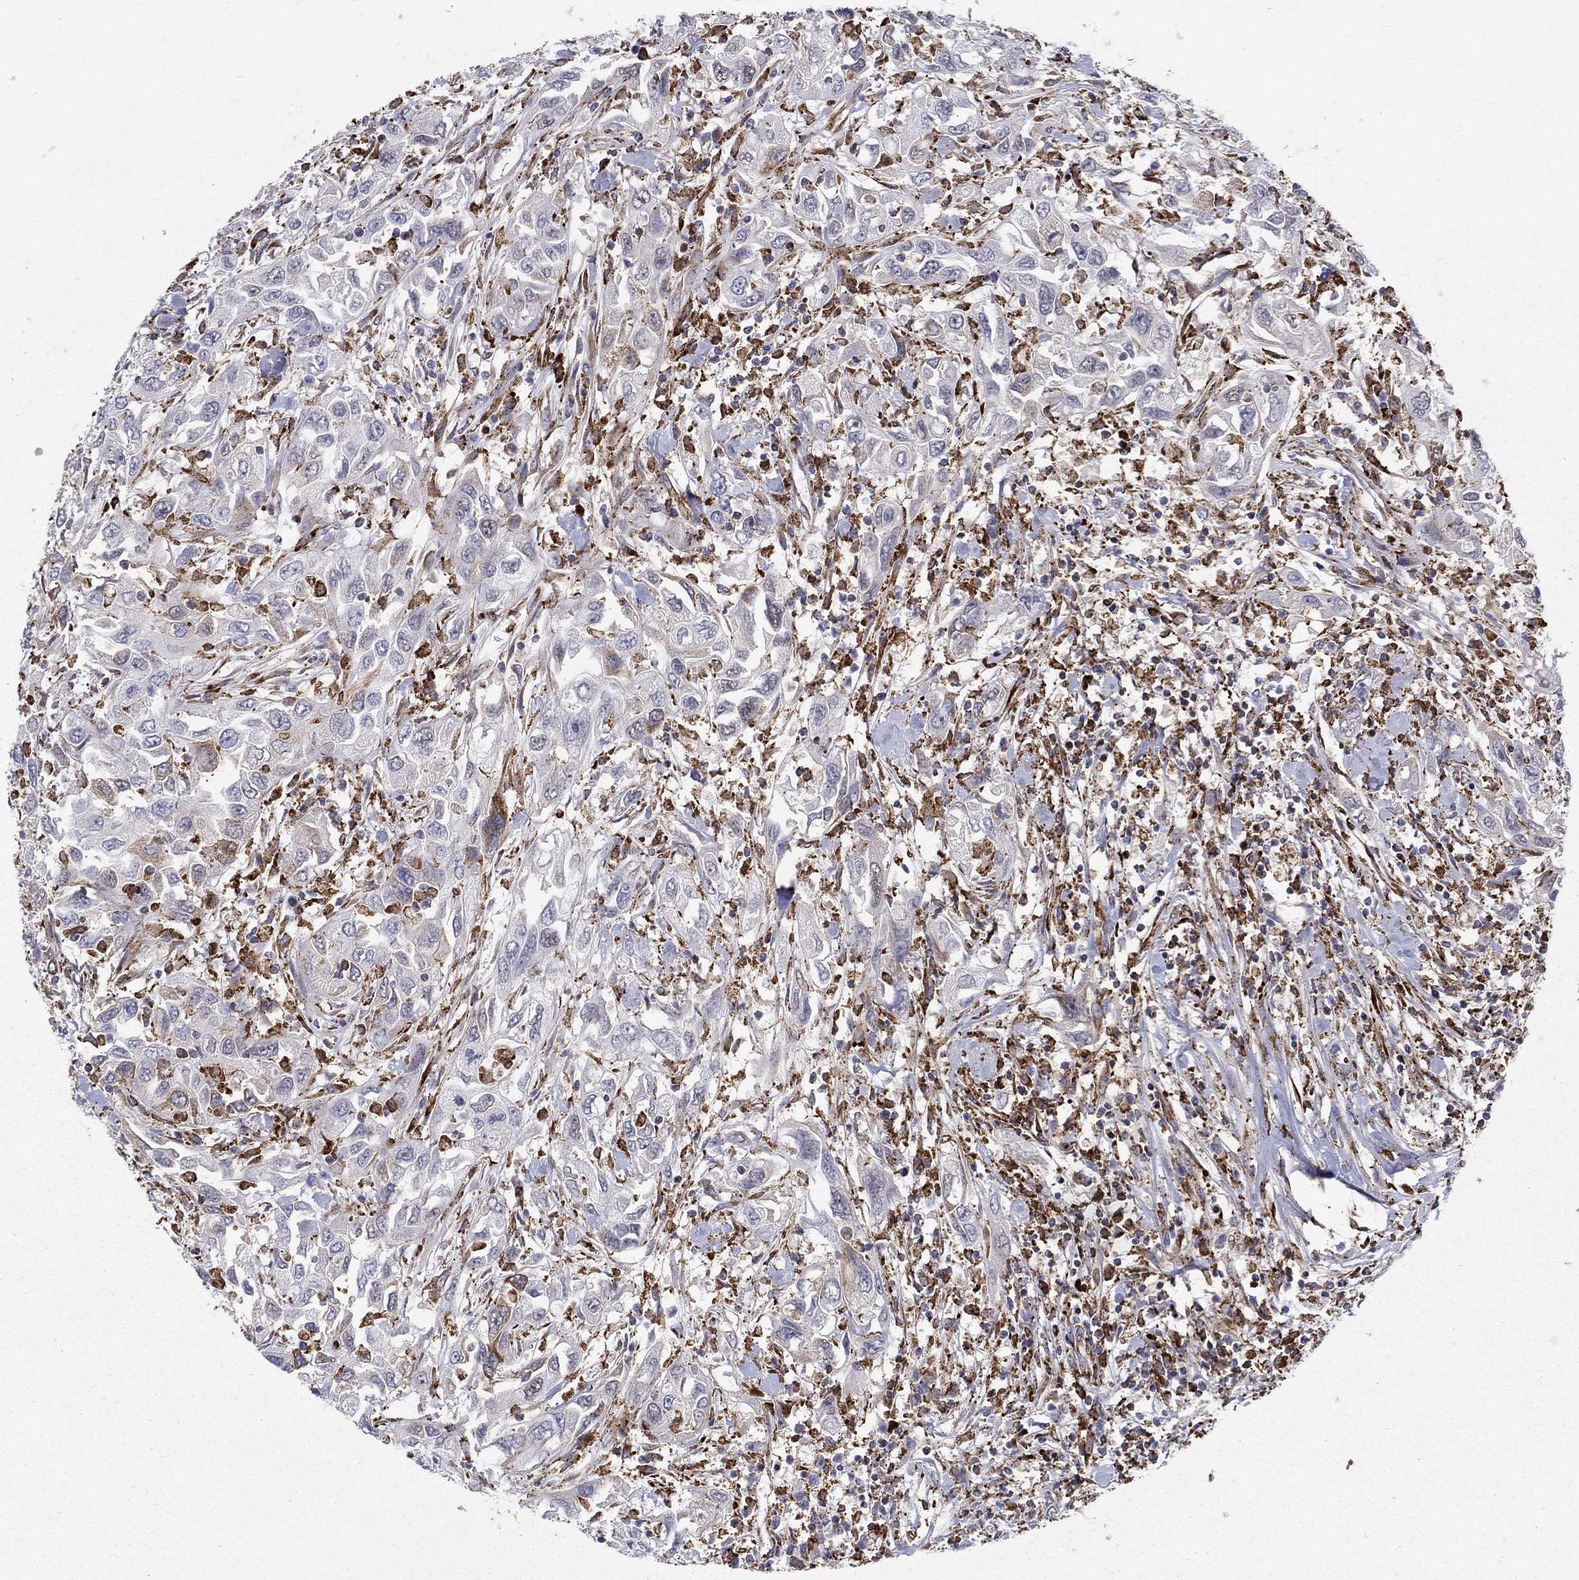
{"staining": {"intensity": "weak", "quantity": "<25%", "location": "cytoplasmic/membranous"}, "tissue": "urothelial cancer", "cell_type": "Tumor cells", "image_type": "cancer", "snomed": [{"axis": "morphology", "description": "Urothelial carcinoma, High grade"}, {"axis": "topography", "description": "Urinary bladder"}], "caption": "There is no significant positivity in tumor cells of urothelial cancer.", "gene": "CAB39L", "patient": {"sex": "male", "age": 76}}